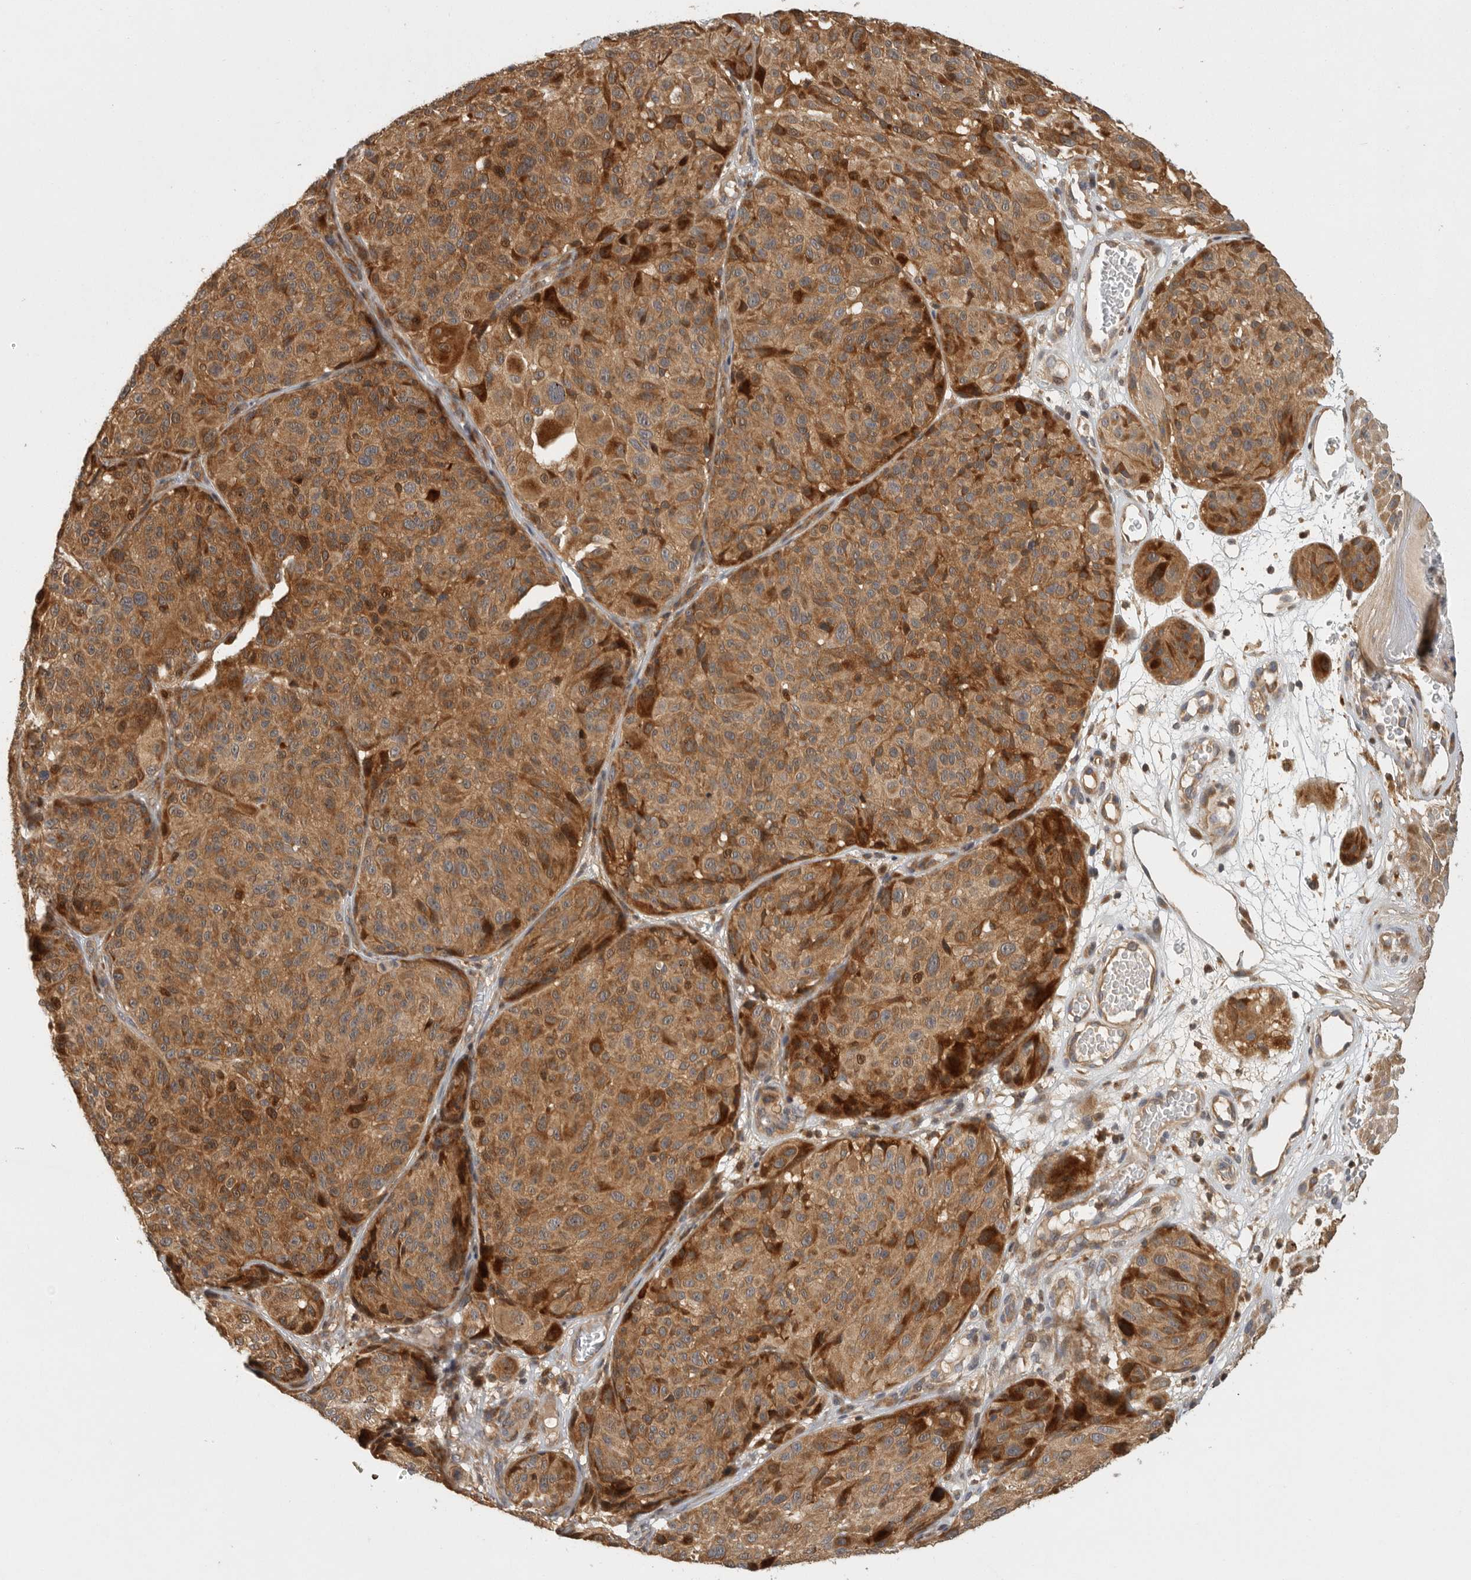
{"staining": {"intensity": "strong", "quantity": "25%-75%", "location": "cytoplasmic/membranous,nuclear"}, "tissue": "melanoma", "cell_type": "Tumor cells", "image_type": "cancer", "snomed": [{"axis": "morphology", "description": "Malignant melanoma, NOS"}, {"axis": "topography", "description": "Skin"}], "caption": "A high-resolution histopathology image shows immunohistochemistry staining of melanoma, which demonstrates strong cytoplasmic/membranous and nuclear expression in approximately 25%-75% of tumor cells. Nuclei are stained in blue.", "gene": "SWT1", "patient": {"sex": "male", "age": 83}}